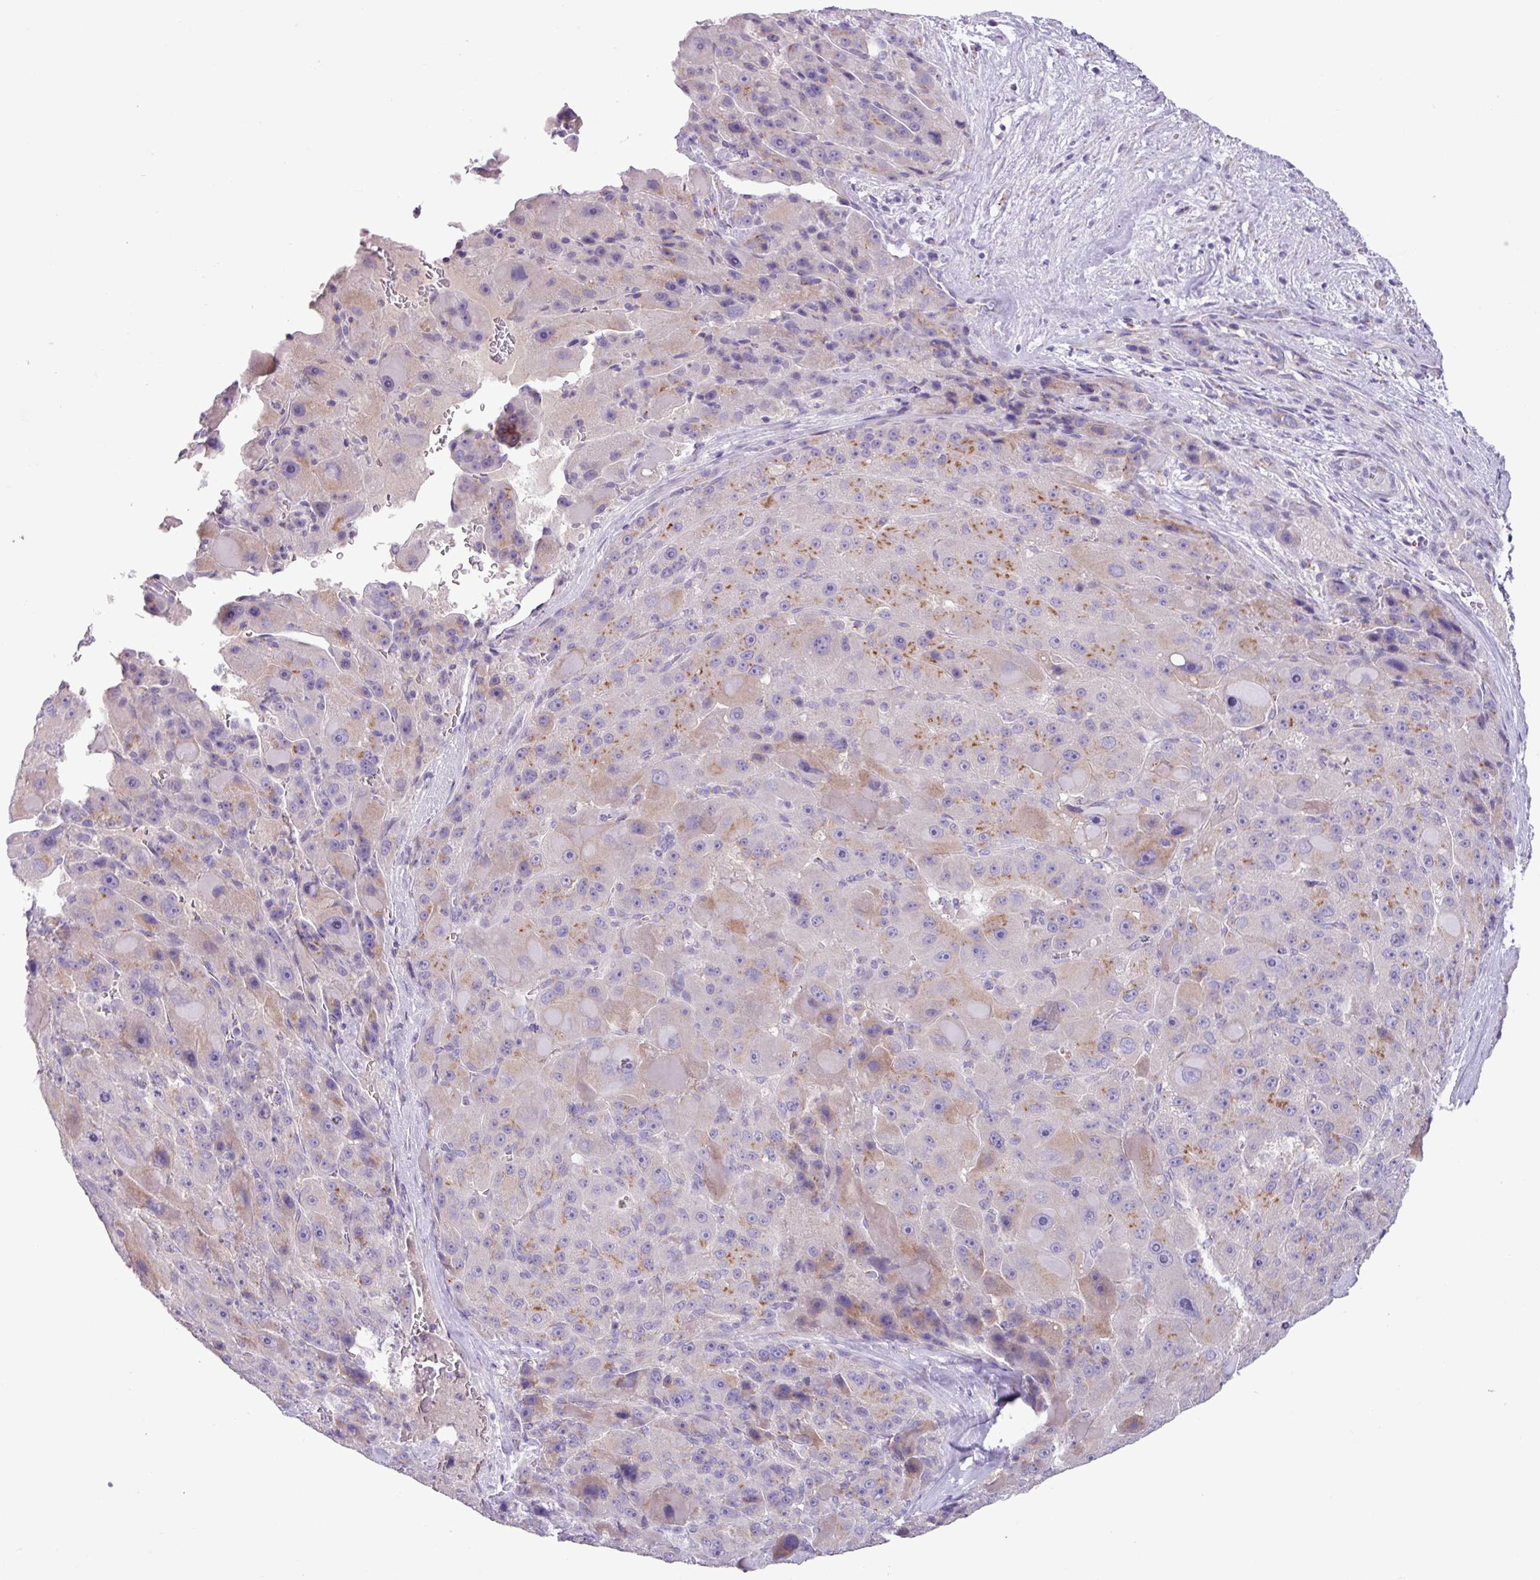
{"staining": {"intensity": "moderate", "quantity": "<25%", "location": "cytoplasmic/membranous"}, "tissue": "liver cancer", "cell_type": "Tumor cells", "image_type": "cancer", "snomed": [{"axis": "morphology", "description": "Carcinoma, Hepatocellular, NOS"}, {"axis": "topography", "description": "Liver"}], "caption": "Human liver hepatocellular carcinoma stained for a protein (brown) exhibits moderate cytoplasmic/membranous positive staining in approximately <25% of tumor cells.", "gene": "STIMATE", "patient": {"sex": "male", "age": 76}}